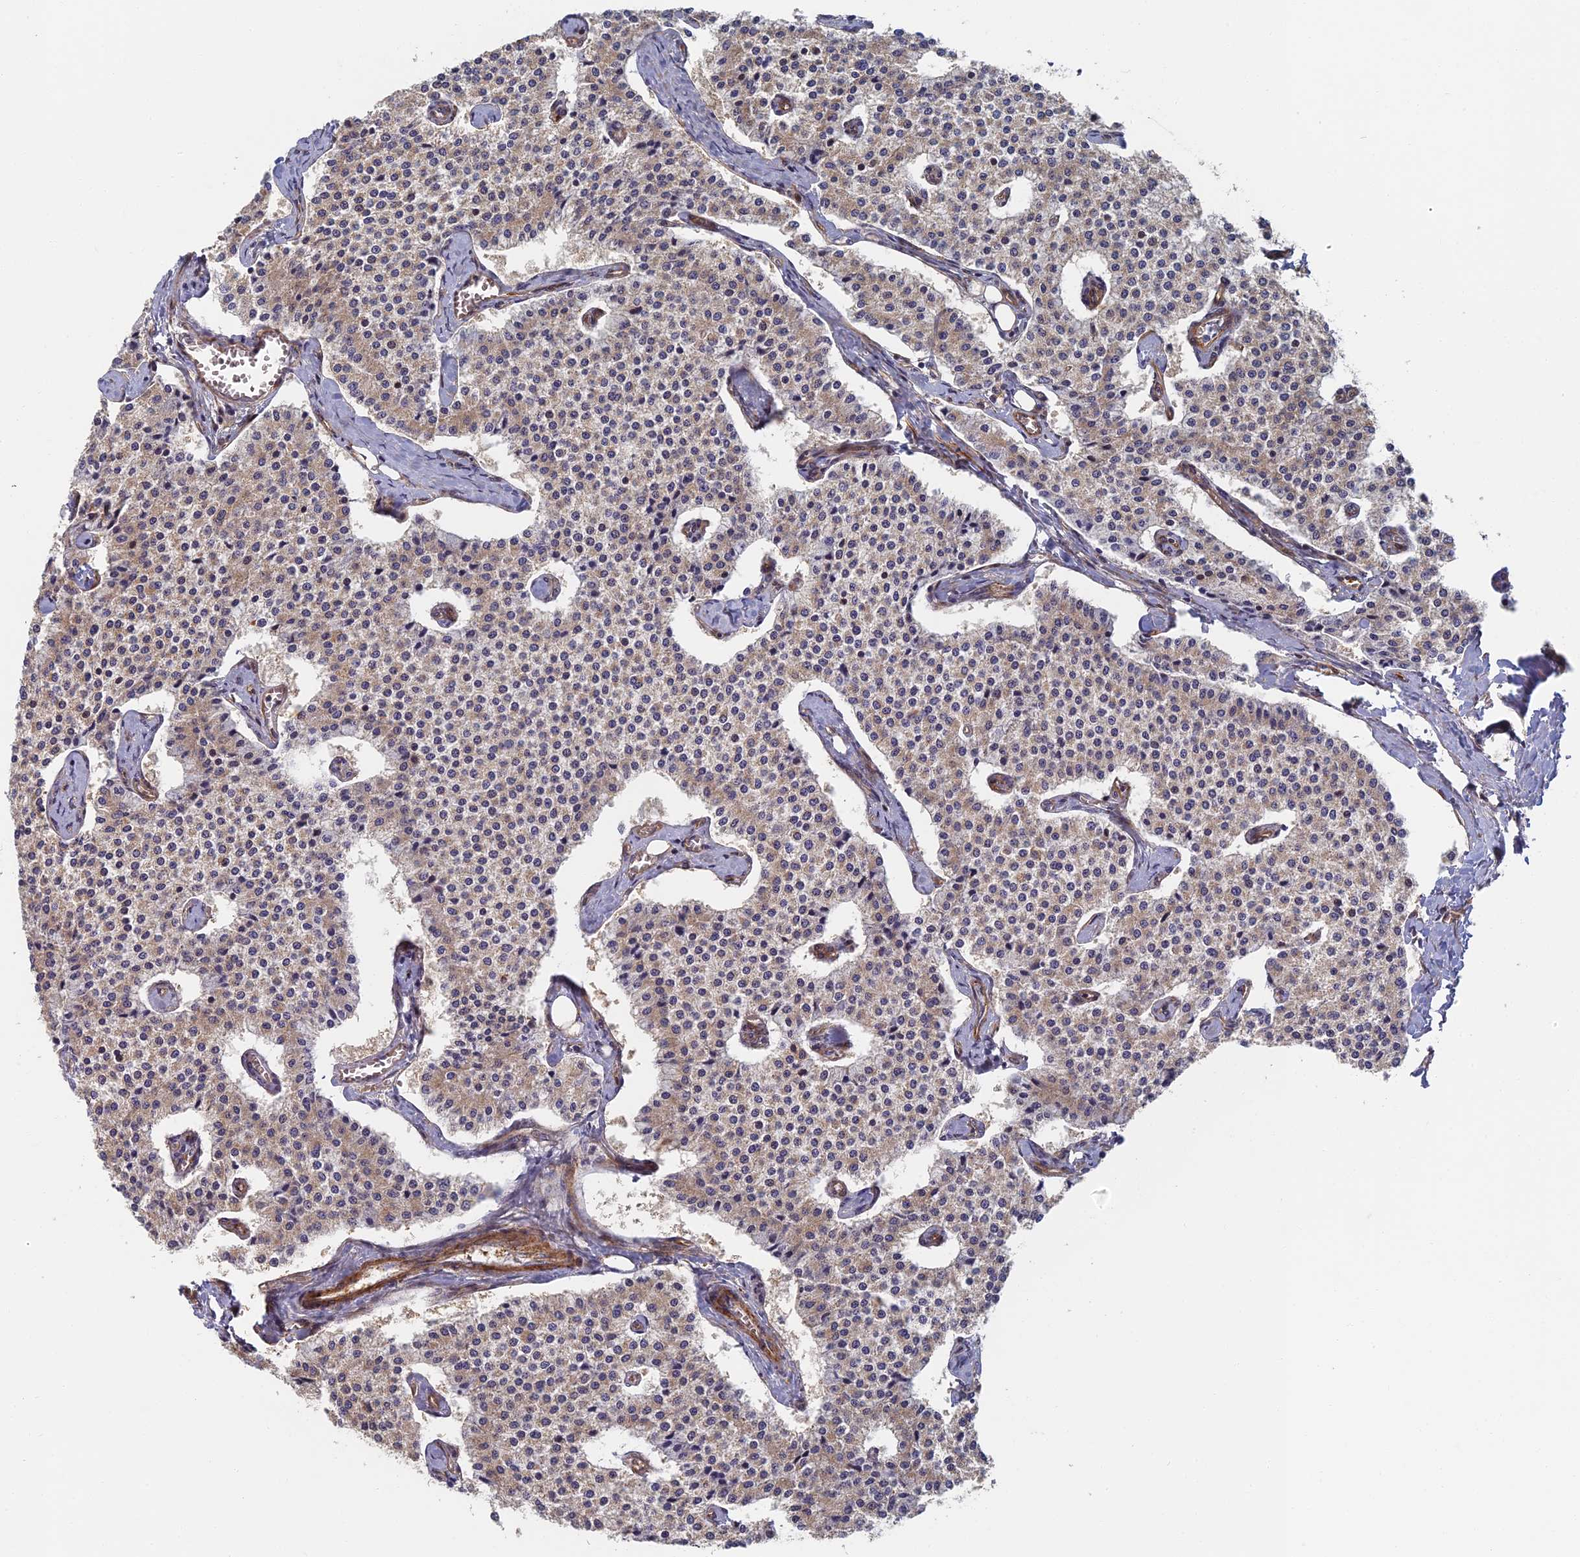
{"staining": {"intensity": "weak", "quantity": "<25%", "location": "cytoplasmic/membranous"}, "tissue": "carcinoid", "cell_type": "Tumor cells", "image_type": "cancer", "snomed": [{"axis": "morphology", "description": "Carcinoid, malignant, NOS"}, {"axis": "topography", "description": "Colon"}], "caption": "Human malignant carcinoid stained for a protein using IHC displays no positivity in tumor cells.", "gene": "ABCB10", "patient": {"sex": "female", "age": 52}}